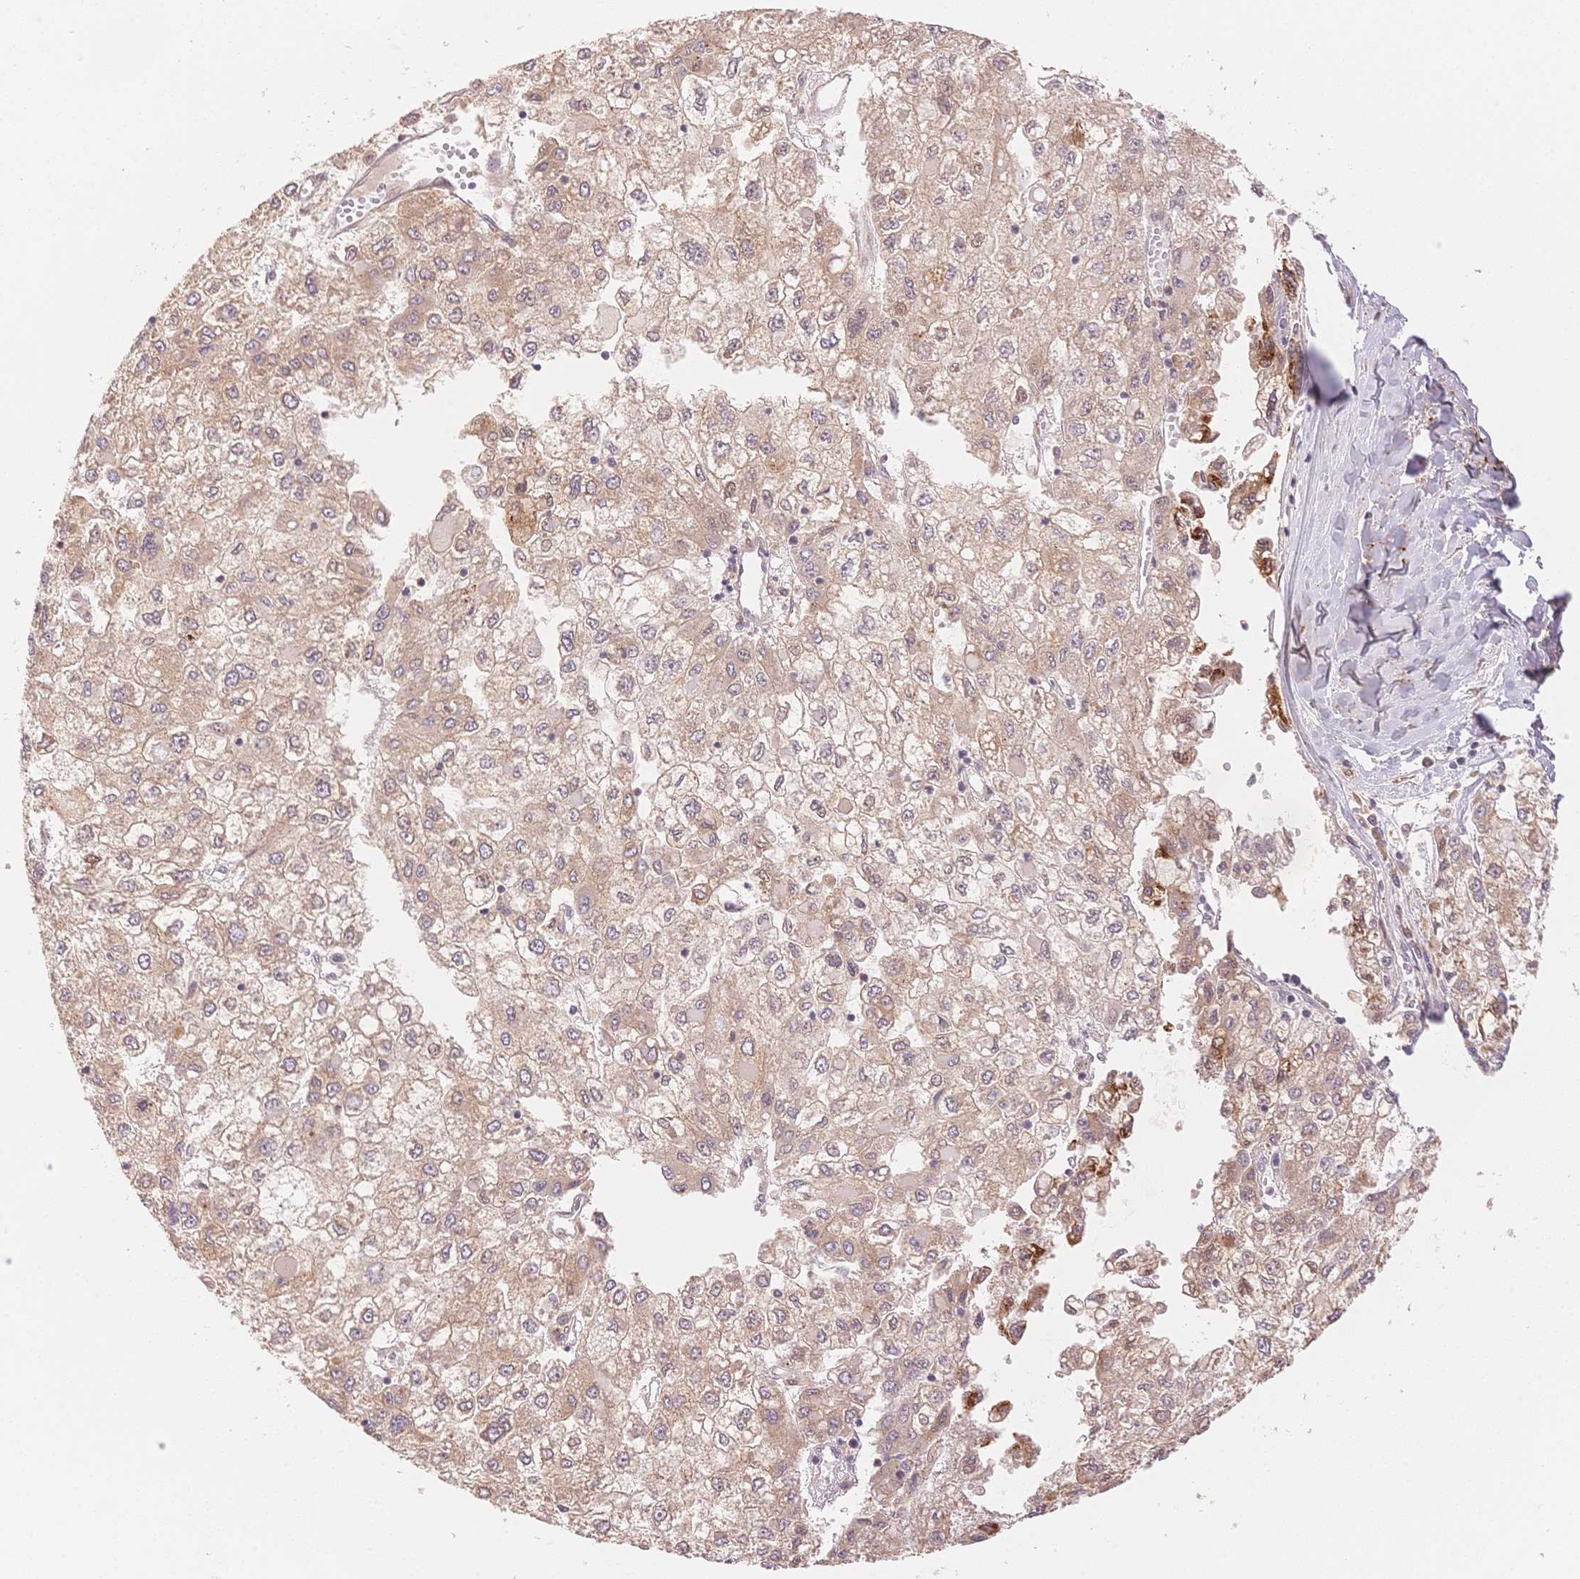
{"staining": {"intensity": "weak", "quantity": ">75%", "location": "cytoplasmic/membranous"}, "tissue": "liver cancer", "cell_type": "Tumor cells", "image_type": "cancer", "snomed": [{"axis": "morphology", "description": "Carcinoma, Hepatocellular, NOS"}, {"axis": "topography", "description": "Liver"}], "caption": "IHC staining of liver cancer (hepatocellular carcinoma), which shows low levels of weak cytoplasmic/membranous staining in approximately >75% of tumor cells indicating weak cytoplasmic/membranous protein staining. The staining was performed using DAB (3,3'-diaminobenzidine) (brown) for protein detection and nuclei were counterstained in hematoxylin (blue).", "gene": "STK39", "patient": {"sex": "male", "age": 40}}